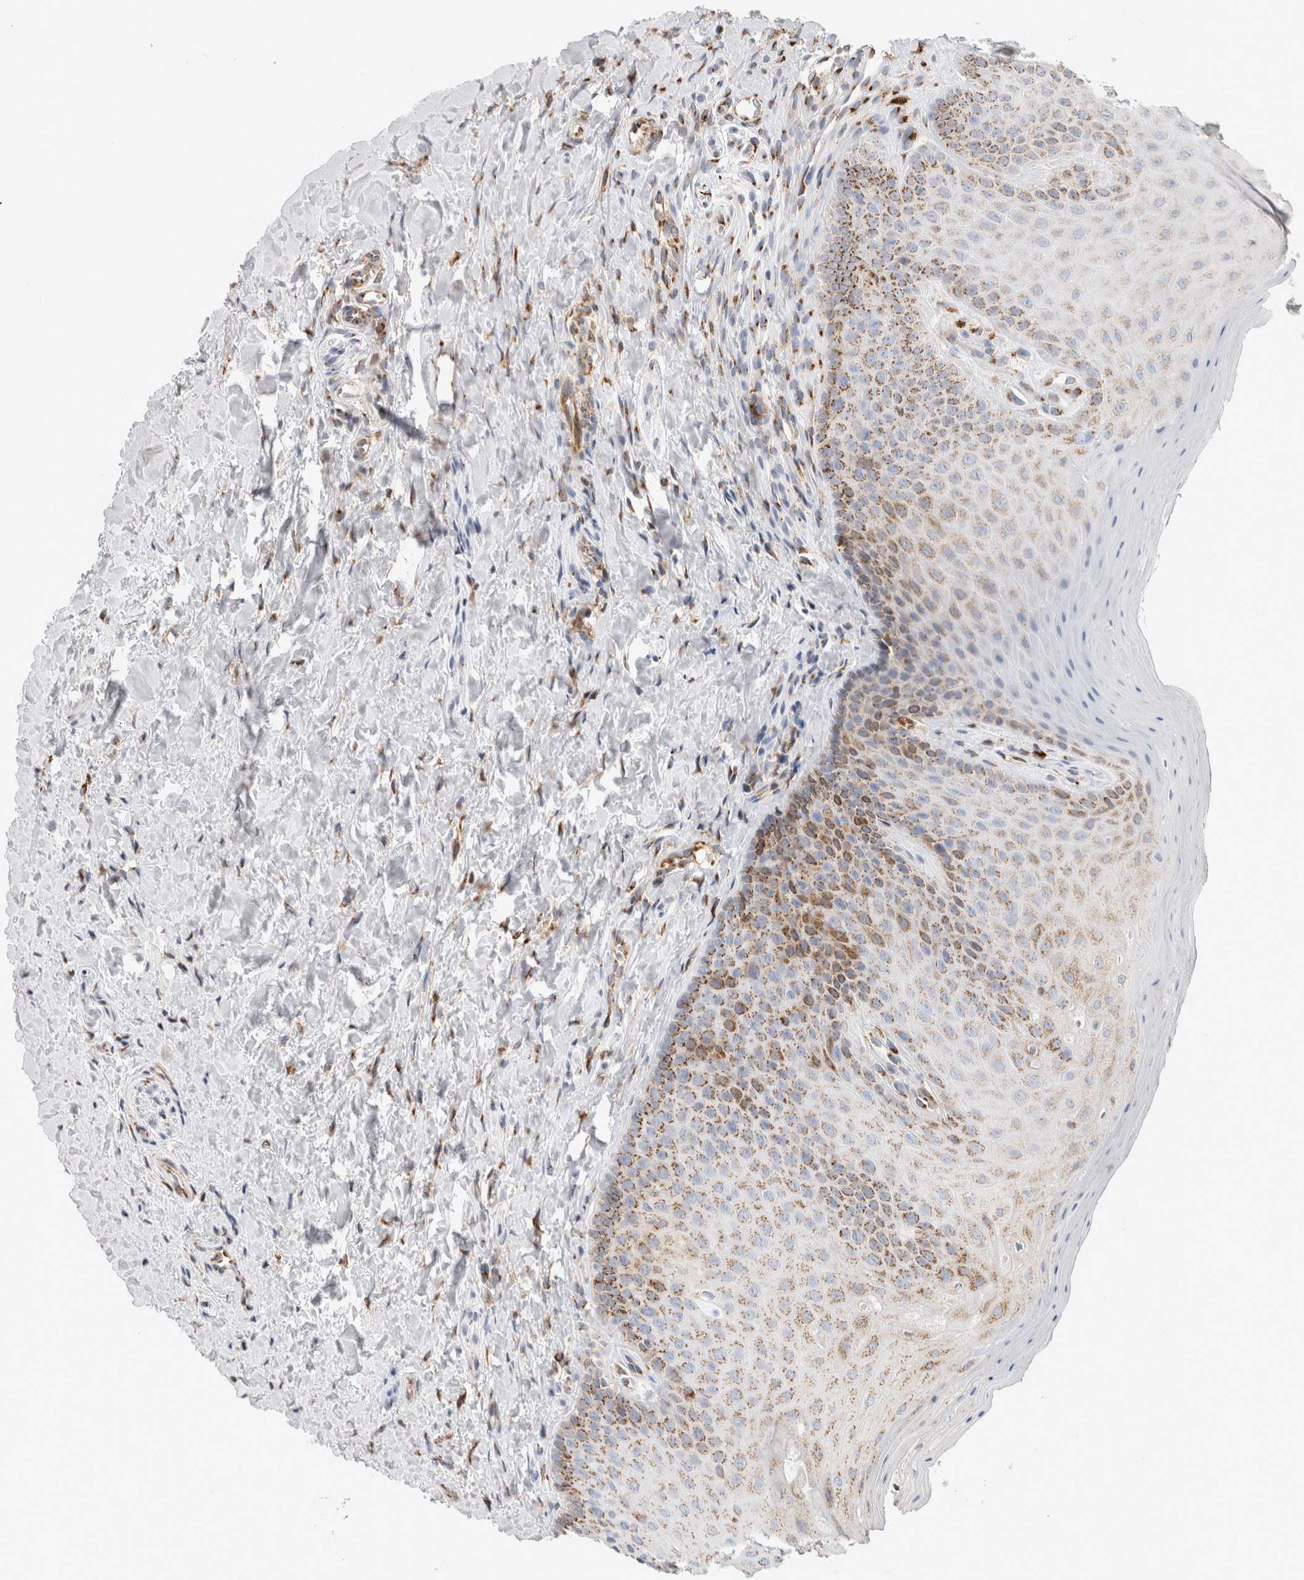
{"staining": {"intensity": "moderate", "quantity": ">75%", "location": "cytoplasmic/membranous"}, "tissue": "oral mucosa", "cell_type": "Squamous epithelial cells", "image_type": "normal", "snomed": [{"axis": "morphology", "description": "Normal tissue, NOS"}, {"axis": "topography", "description": "Oral tissue"}], "caption": "High-power microscopy captured an immunohistochemistry photomicrograph of unremarkable oral mucosa, revealing moderate cytoplasmic/membranous expression in about >75% of squamous epithelial cells.", "gene": "MCFD2", "patient": {"sex": "female", "age": 31}}